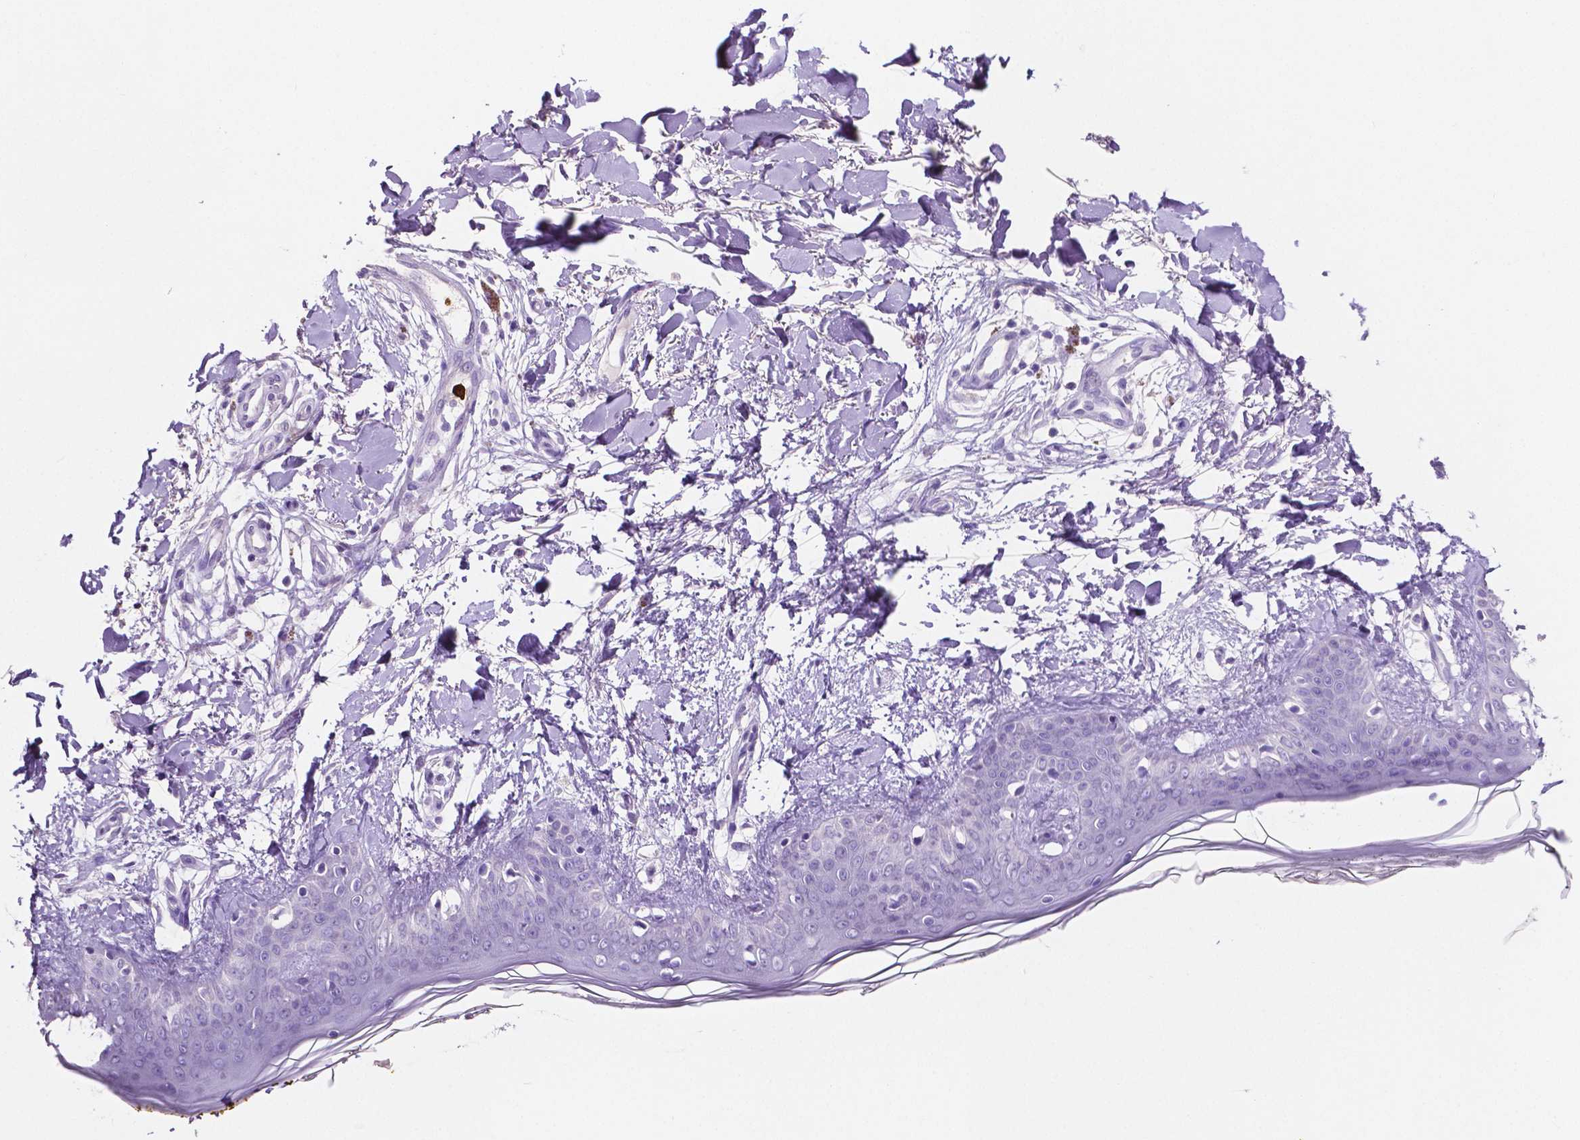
{"staining": {"intensity": "negative", "quantity": "none", "location": "none"}, "tissue": "skin", "cell_type": "Fibroblasts", "image_type": "normal", "snomed": [{"axis": "morphology", "description": "Normal tissue, NOS"}, {"axis": "topography", "description": "Skin"}], "caption": "DAB (3,3'-diaminobenzidine) immunohistochemical staining of benign skin shows no significant staining in fibroblasts. Brightfield microscopy of immunohistochemistry (IHC) stained with DAB (3,3'-diaminobenzidine) (brown) and hematoxylin (blue), captured at high magnification.", "gene": "MMP9", "patient": {"sex": "female", "age": 34}}